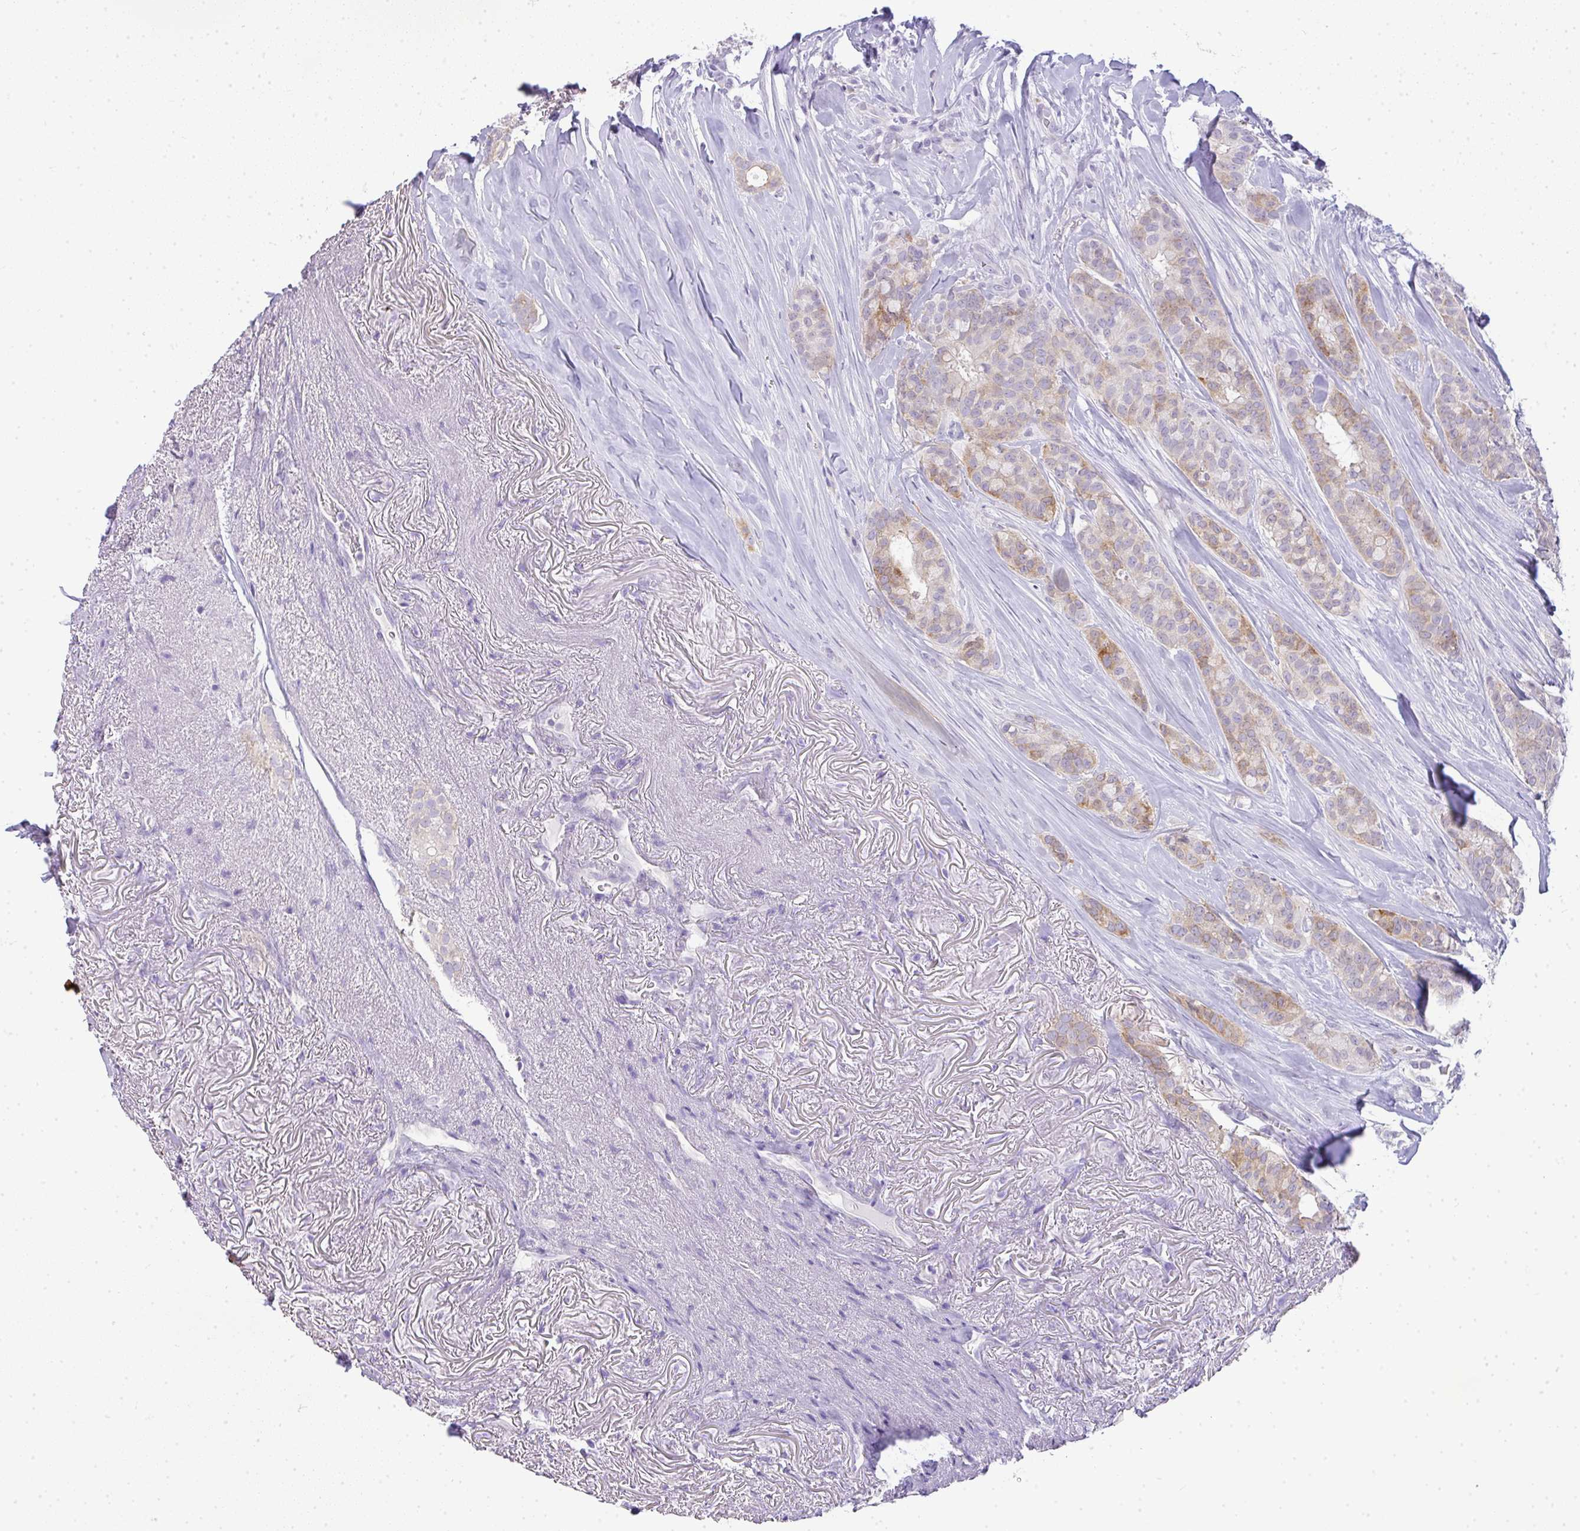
{"staining": {"intensity": "moderate", "quantity": "25%-75%", "location": "cytoplasmic/membranous"}, "tissue": "breast cancer", "cell_type": "Tumor cells", "image_type": "cancer", "snomed": [{"axis": "morphology", "description": "Duct carcinoma"}, {"axis": "topography", "description": "Breast"}], "caption": "A high-resolution micrograph shows immunohistochemistry staining of breast intraductal carcinoma, which displays moderate cytoplasmic/membranous staining in approximately 25%-75% of tumor cells. (IHC, brightfield microscopy, high magnification).", "gene": "LIPE", "patient": {"sex": "female", "age": 84}}